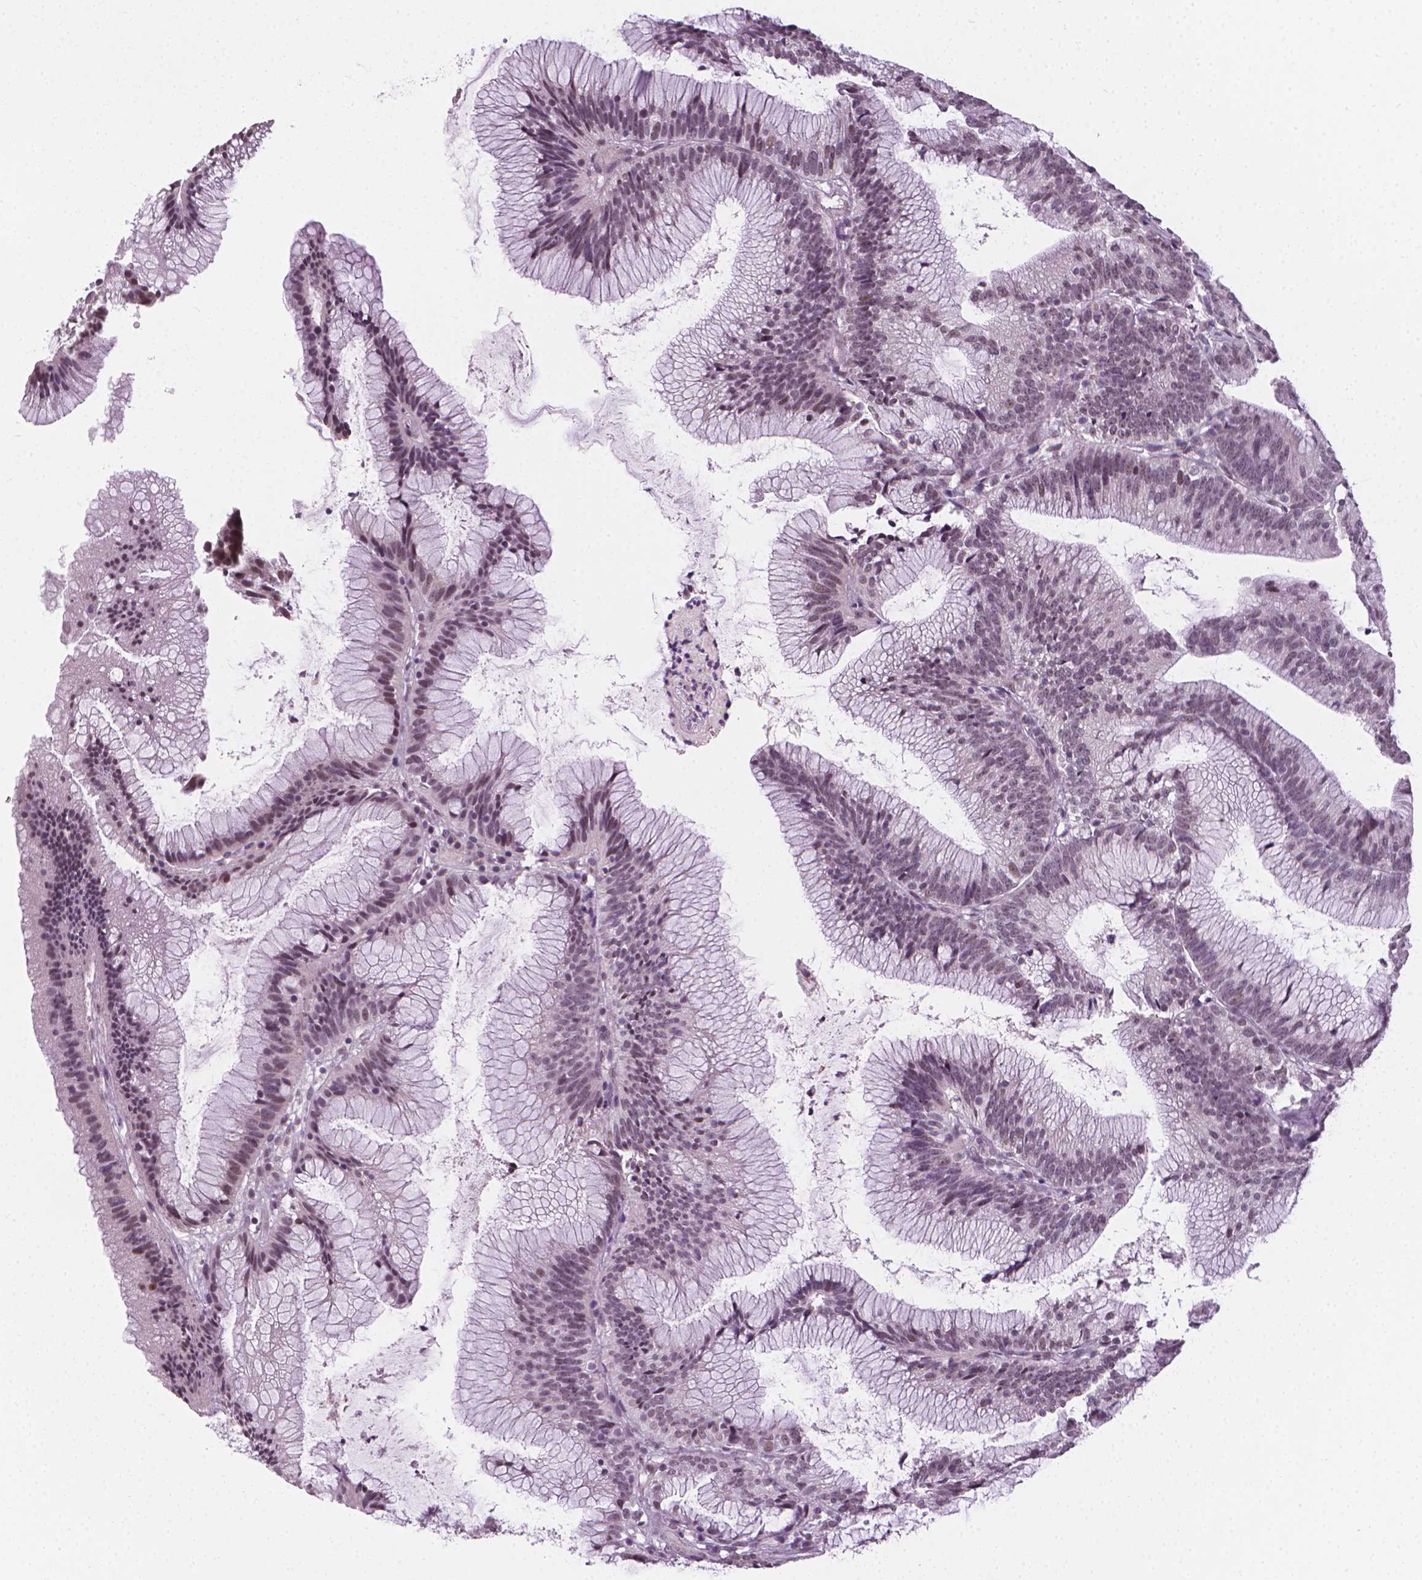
{"staining": {"intensity": "weak", "quantity": "<25%", "location": "nuclear"}, "tissue": "colorectal cancer", "cell_type": "Tumor cells", "image_type": "cancer", "snomed": [{"axis": "morphology", "description": "Adenocarcinoma, NOS"}, {"axis": "topography", "description": "Colon"}], "caption": "DAB immunohistochemical staining of human colorectal adenocarcinoma reveals no significant positivity in tumor cells.", "gene": "CDKN1C", "patient": {"sex": "female", "age": 78}}